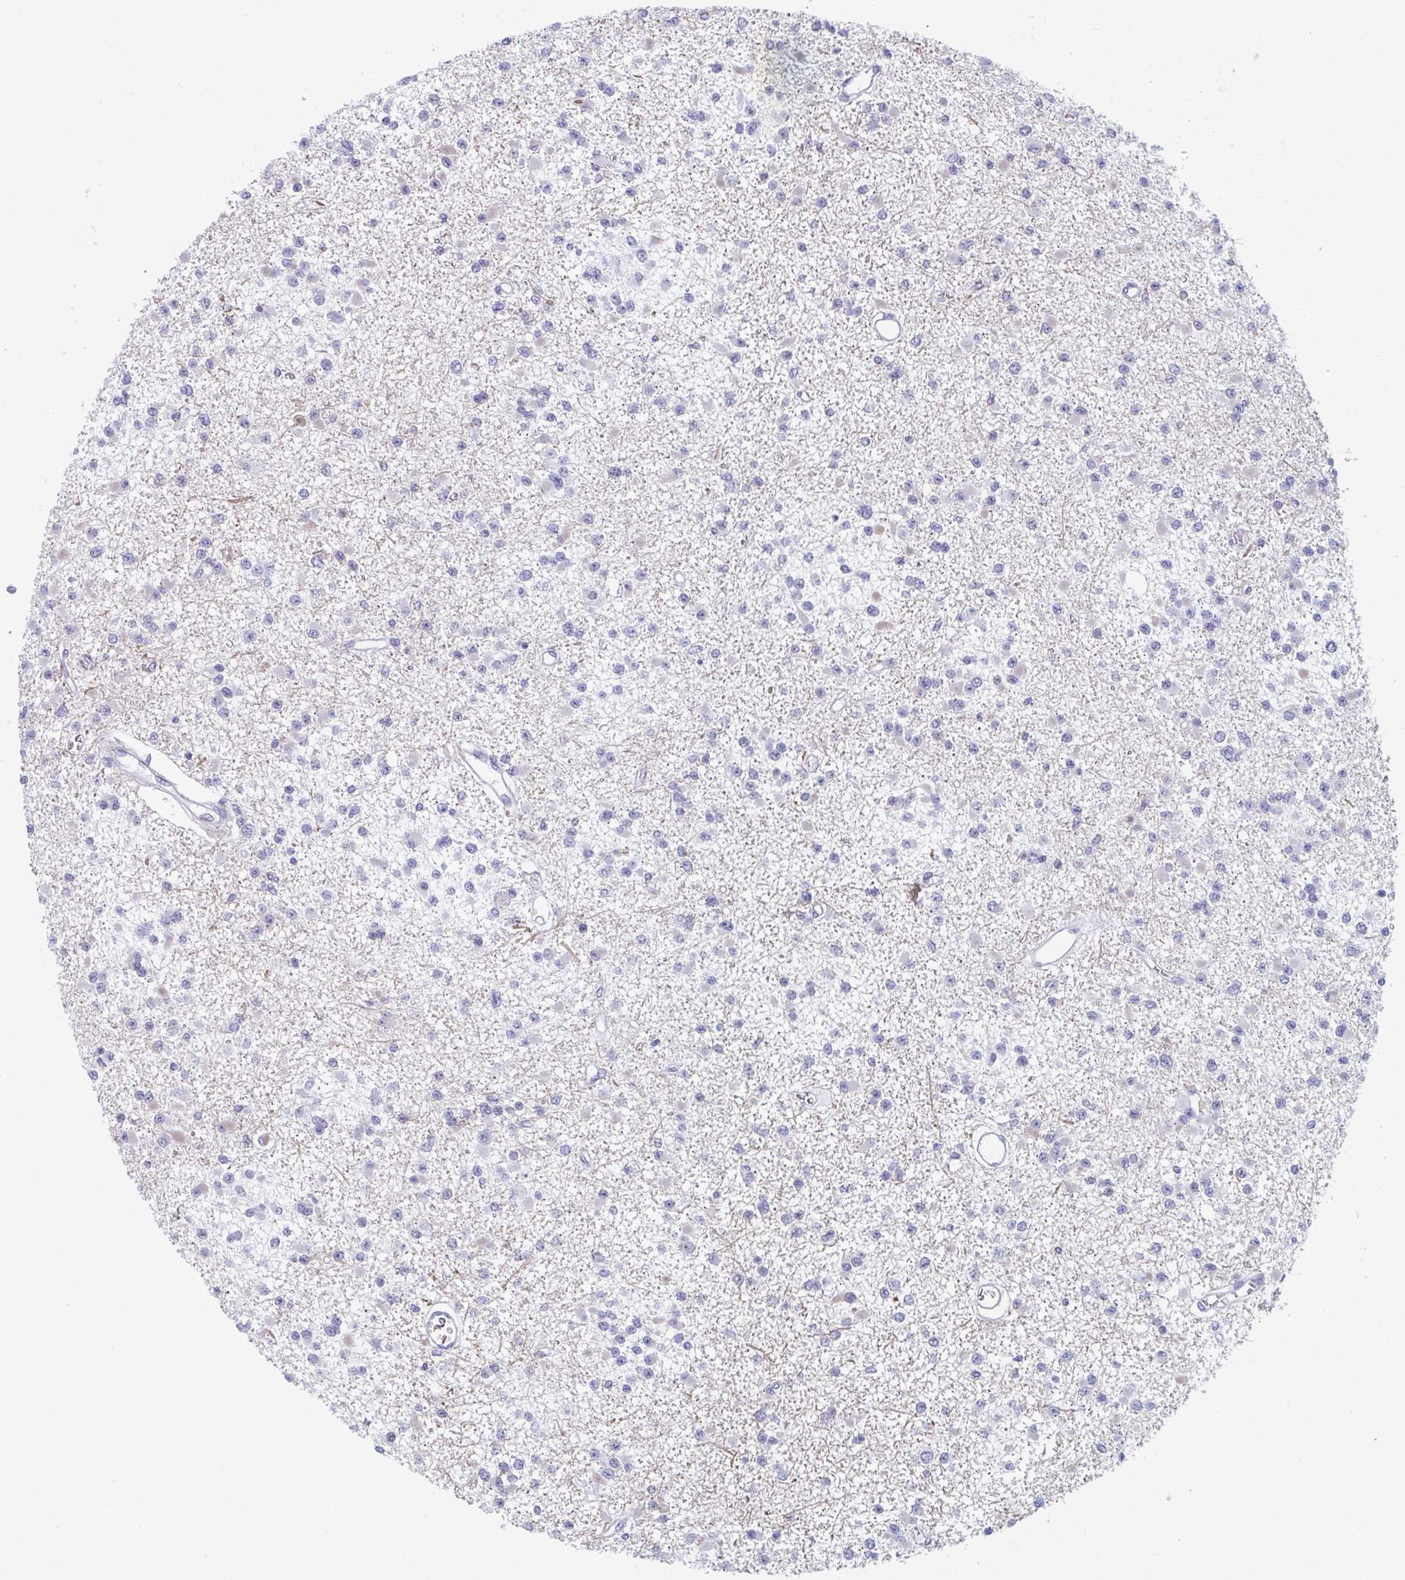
{"staining": {"intensity": "negative", "quantity": "none", "location": "none"}, "tissue": "glioma", "cell_type": "Tumor cells", "image_type": "cancer", "snomed": [{"axis": "morphology", "description": "Glioma, malignant, Low grade"}, {"axis": "topography", "description": "Brain"}], "caption": "This is an immunohistochemistry (IHC) histopathology image of glioma. There is no expression in tumor cells.", "gene": "ABHD16B", "patient": {"sex": "female", "age": 22}}